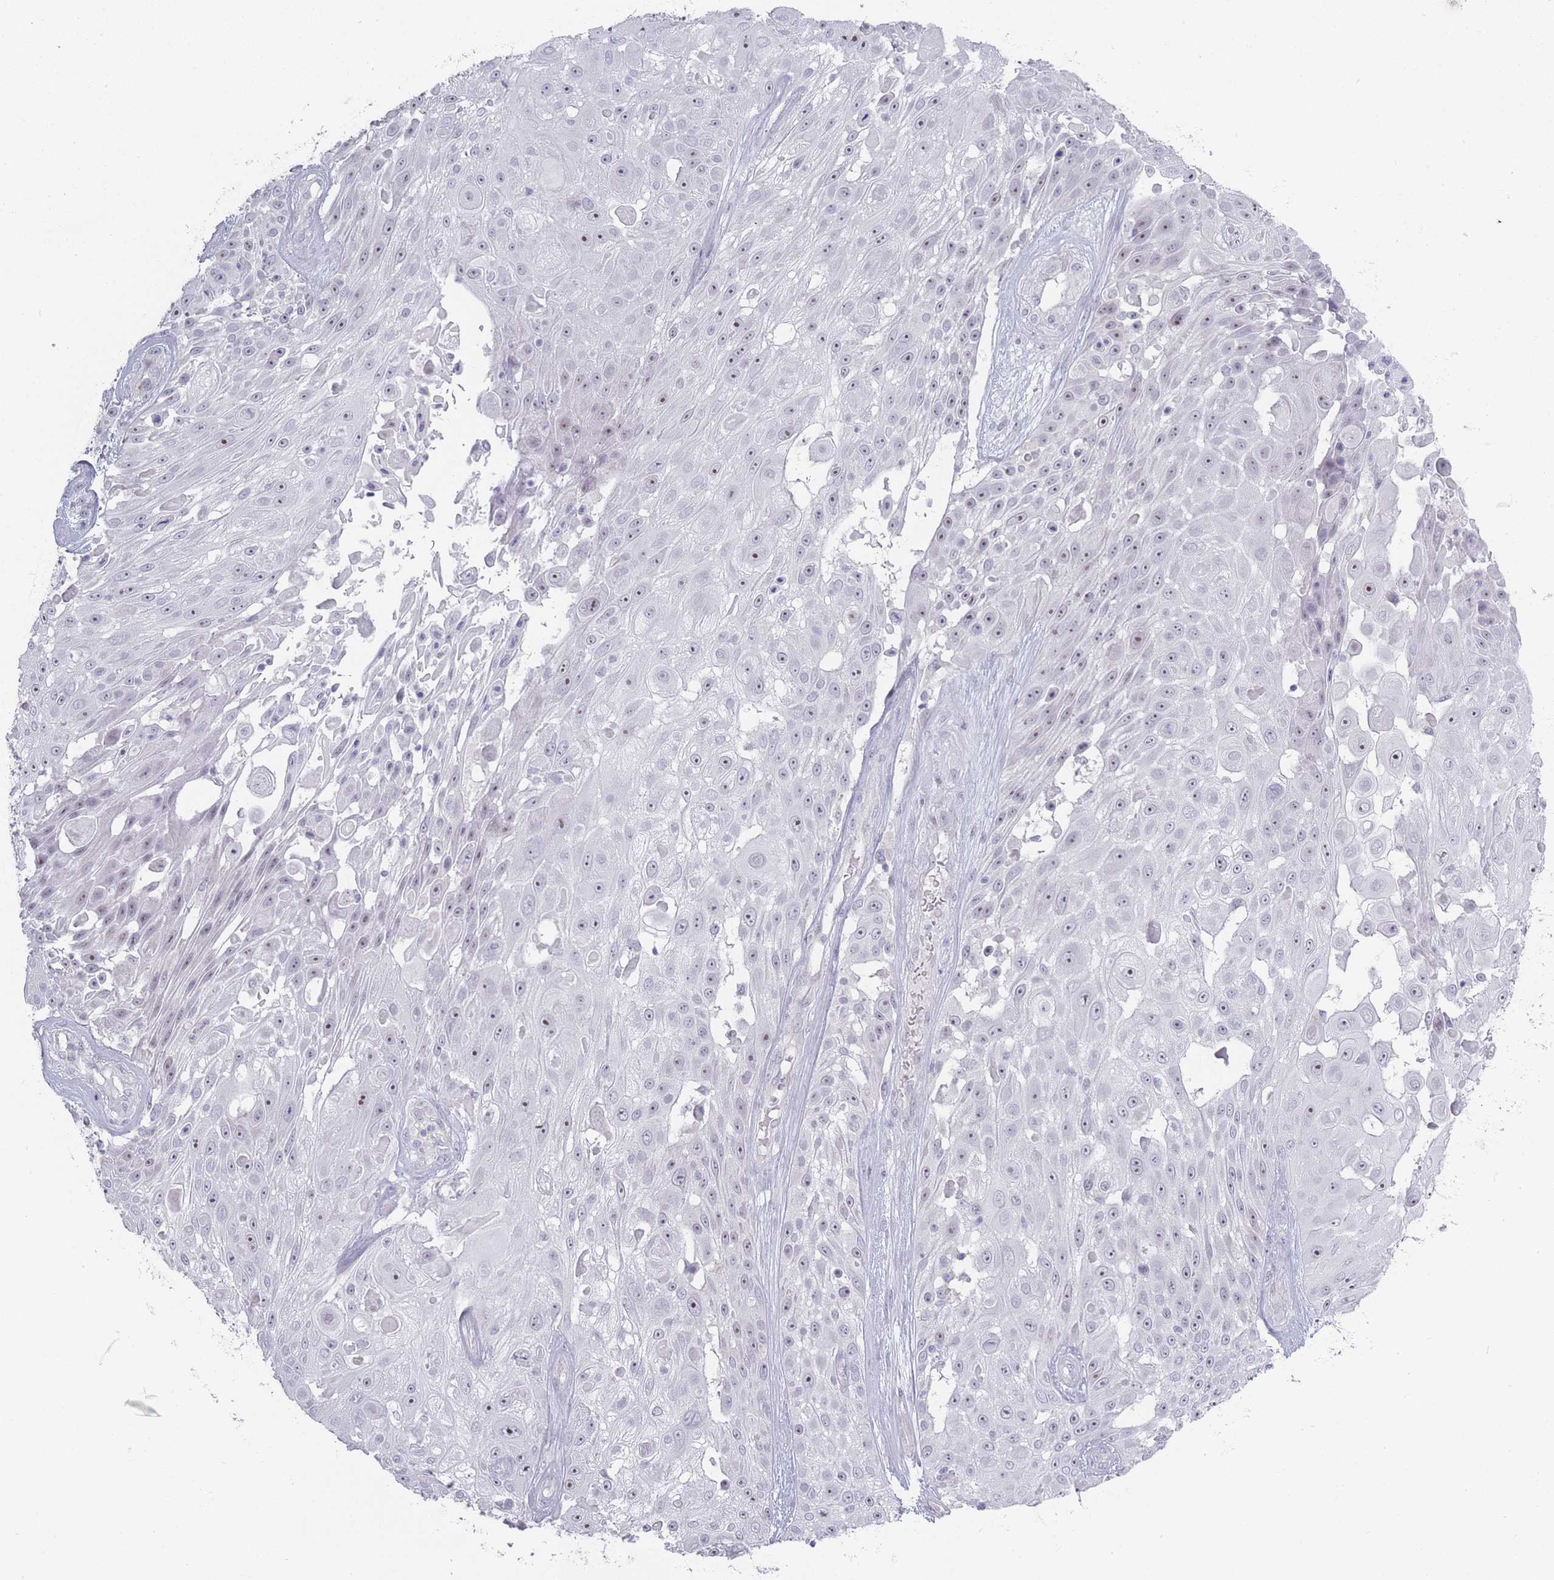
{"staining": {"intensity": "moderate", "quantity": "<25%", "location": "nuclear"}, "tissue": "skin cancer", "cell_type": "Tumor cells", "image_type": "cancer", "snomed": [{"axis": "morphology", "description": "Squamous cell carcinoma, NOS"}, {"axis": "topography", "description": "Skin"}], "caption": "Squamous cell carcinoma (skin) stained for a protein shows moderate nuclear positivity in tumor cells.", "gene": "ROS1", "patient": {"sex": "female", "age": 86}}